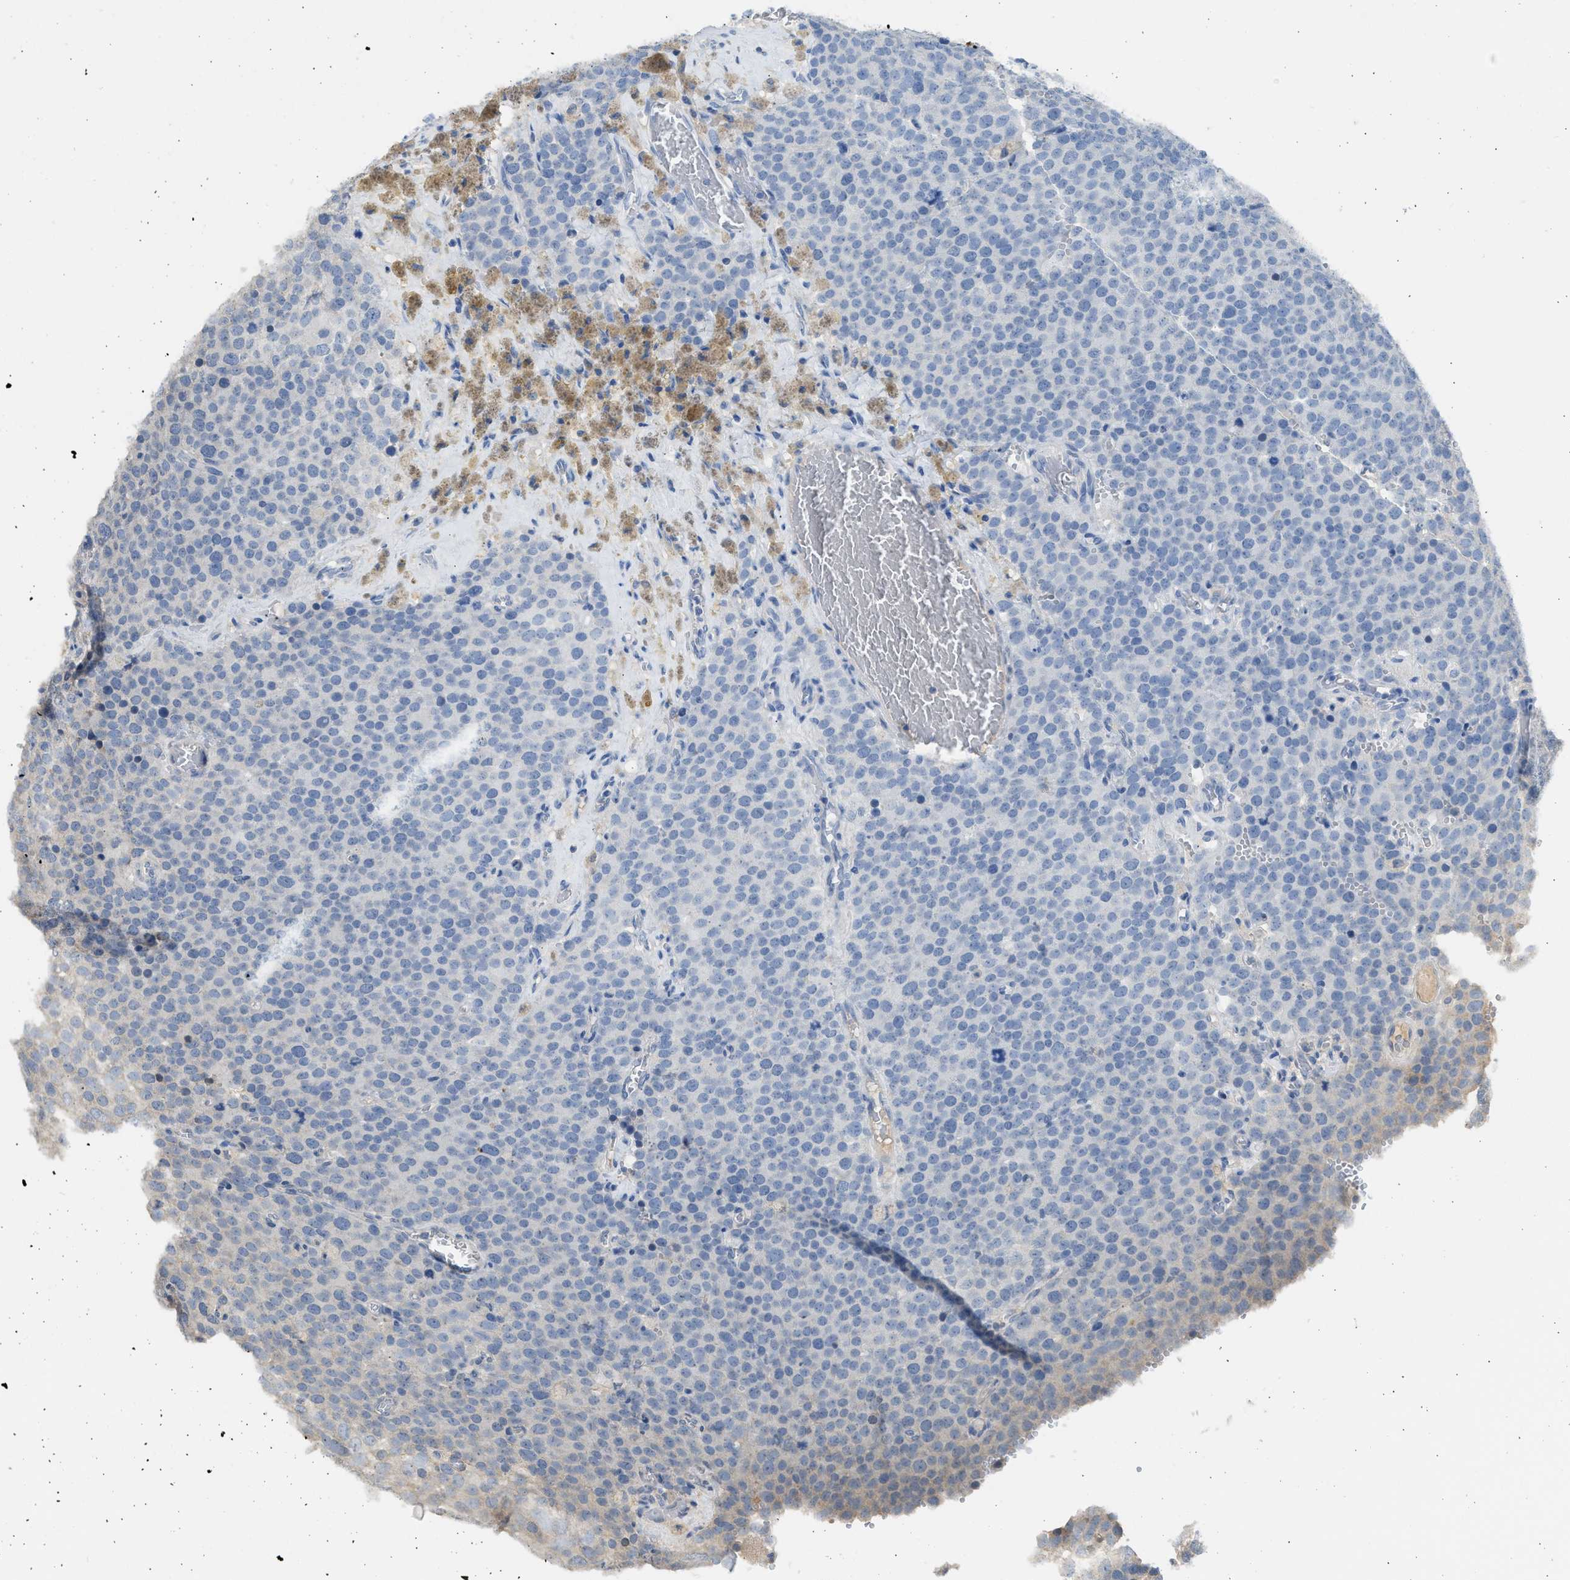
{"staining": {"intensity": "negative", "quantity": "none", "location": "none"}, "tissue": "testis cancer", "cell_type": "Tumor cells", "image_type": "cancer", "snomed": [{"axis": "morphology", "description": "Normal tissue, NOS"}, {"axis": "morphology", "description": "Seminoma, NOS"}, {"axis": "topography", "description": "Testis"}], "caption": "Immunohistochemistry of human testis cancer exhibits no positivity in tumor cells.", "gene": "SULT2A1", "patient": {"sex": "male", "age": 71}}